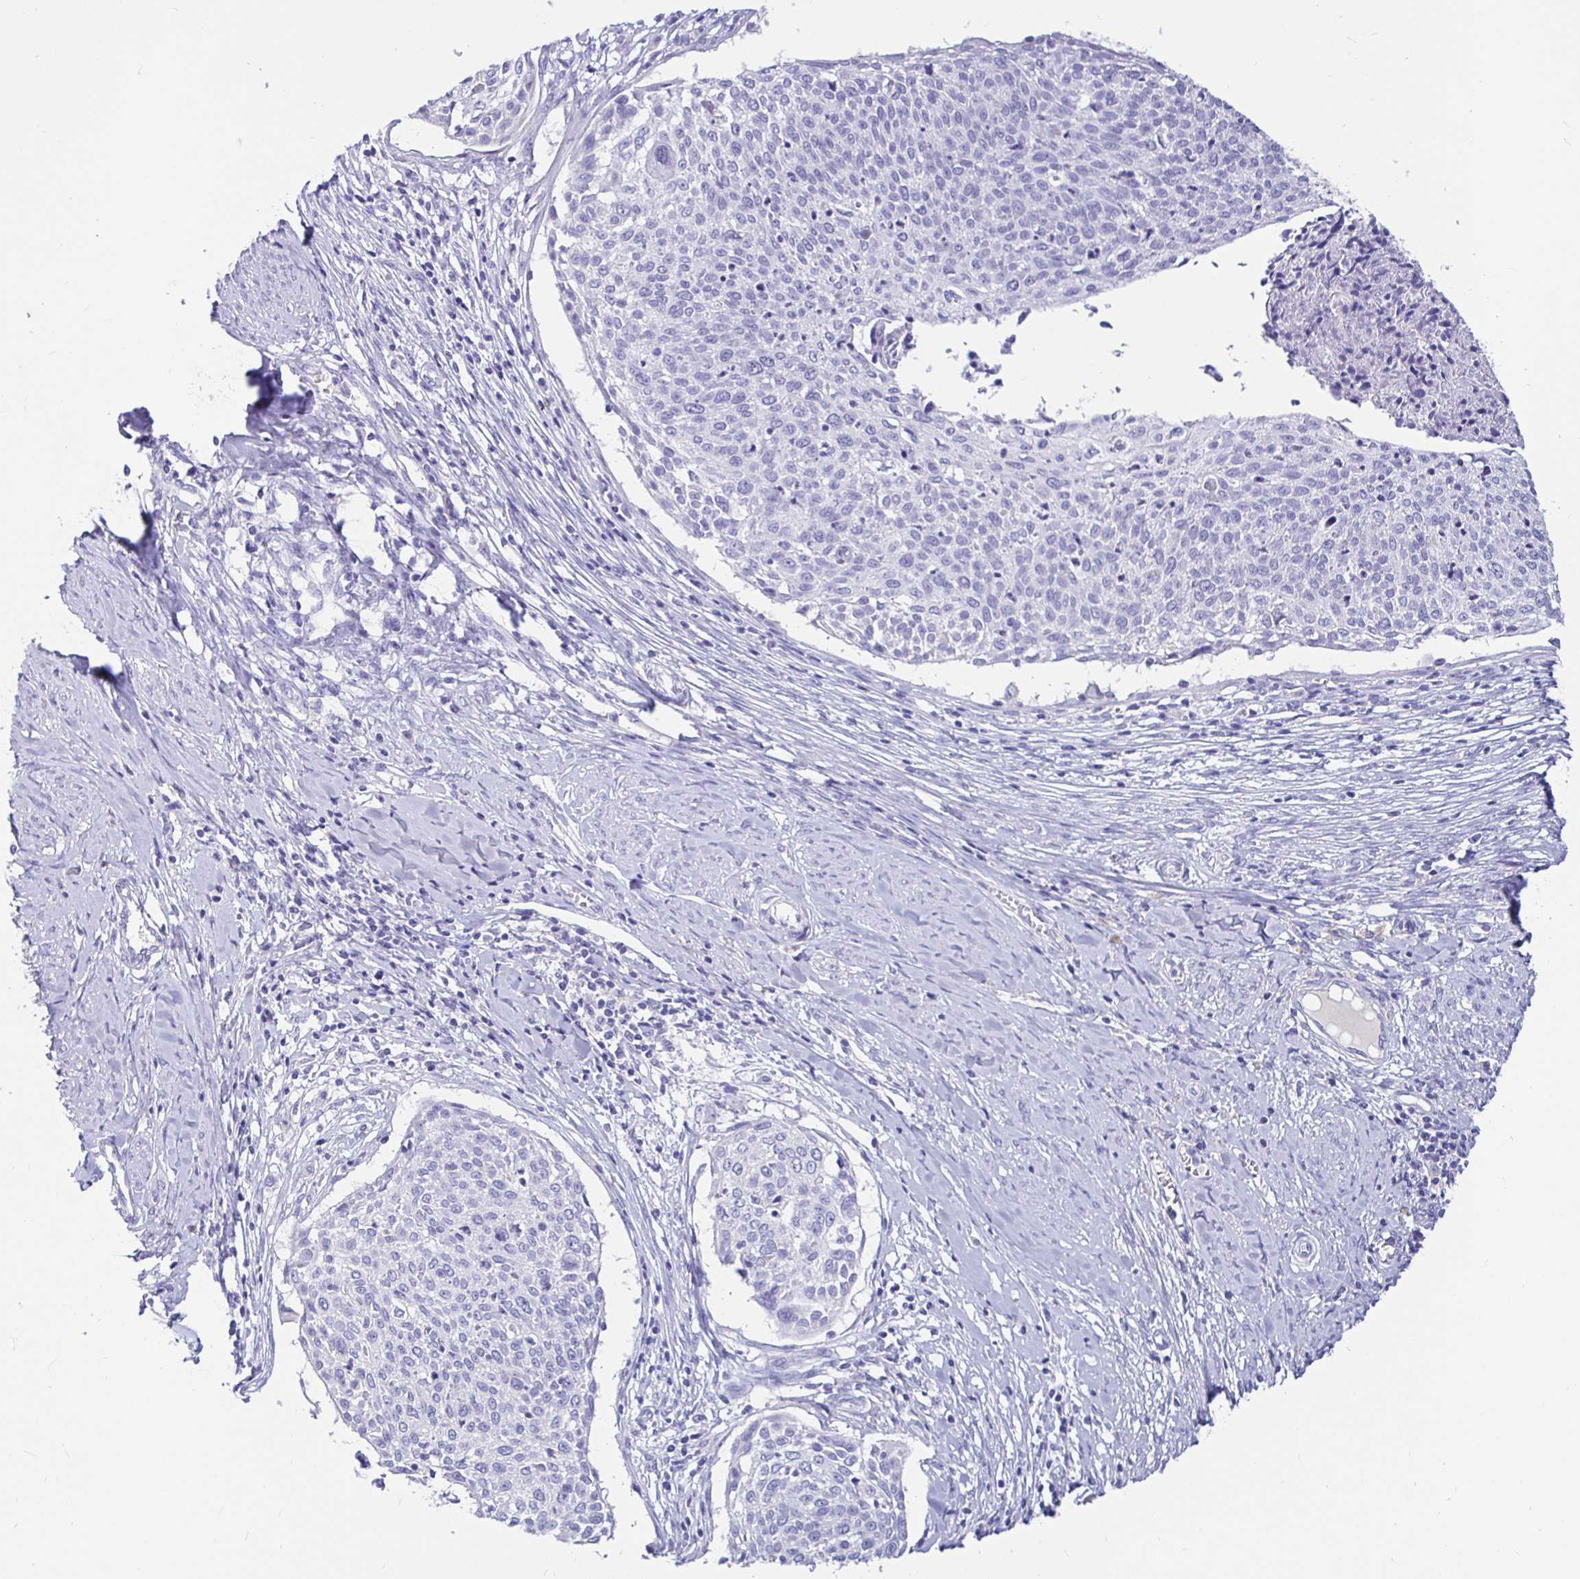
{"staining": {"intensity": "negative", "quantity": "none", "location": "none"}, "tissue": "cervical cancer", "cell_type": "Tumor cells", "image_type": "cancer", "snomed": [{"axis": "morphology", "description": "Squamous cell carcinoma, NOS"}, {"axis": "topography", "description": "Cervix"}], "caption": "Human squamous cell carcinoma (cervical) stained for a protein using IHC demonstrates no positivity in tumor cells.", "gene": "TPTE", "patient": {"sex": "female", "age": 49}}